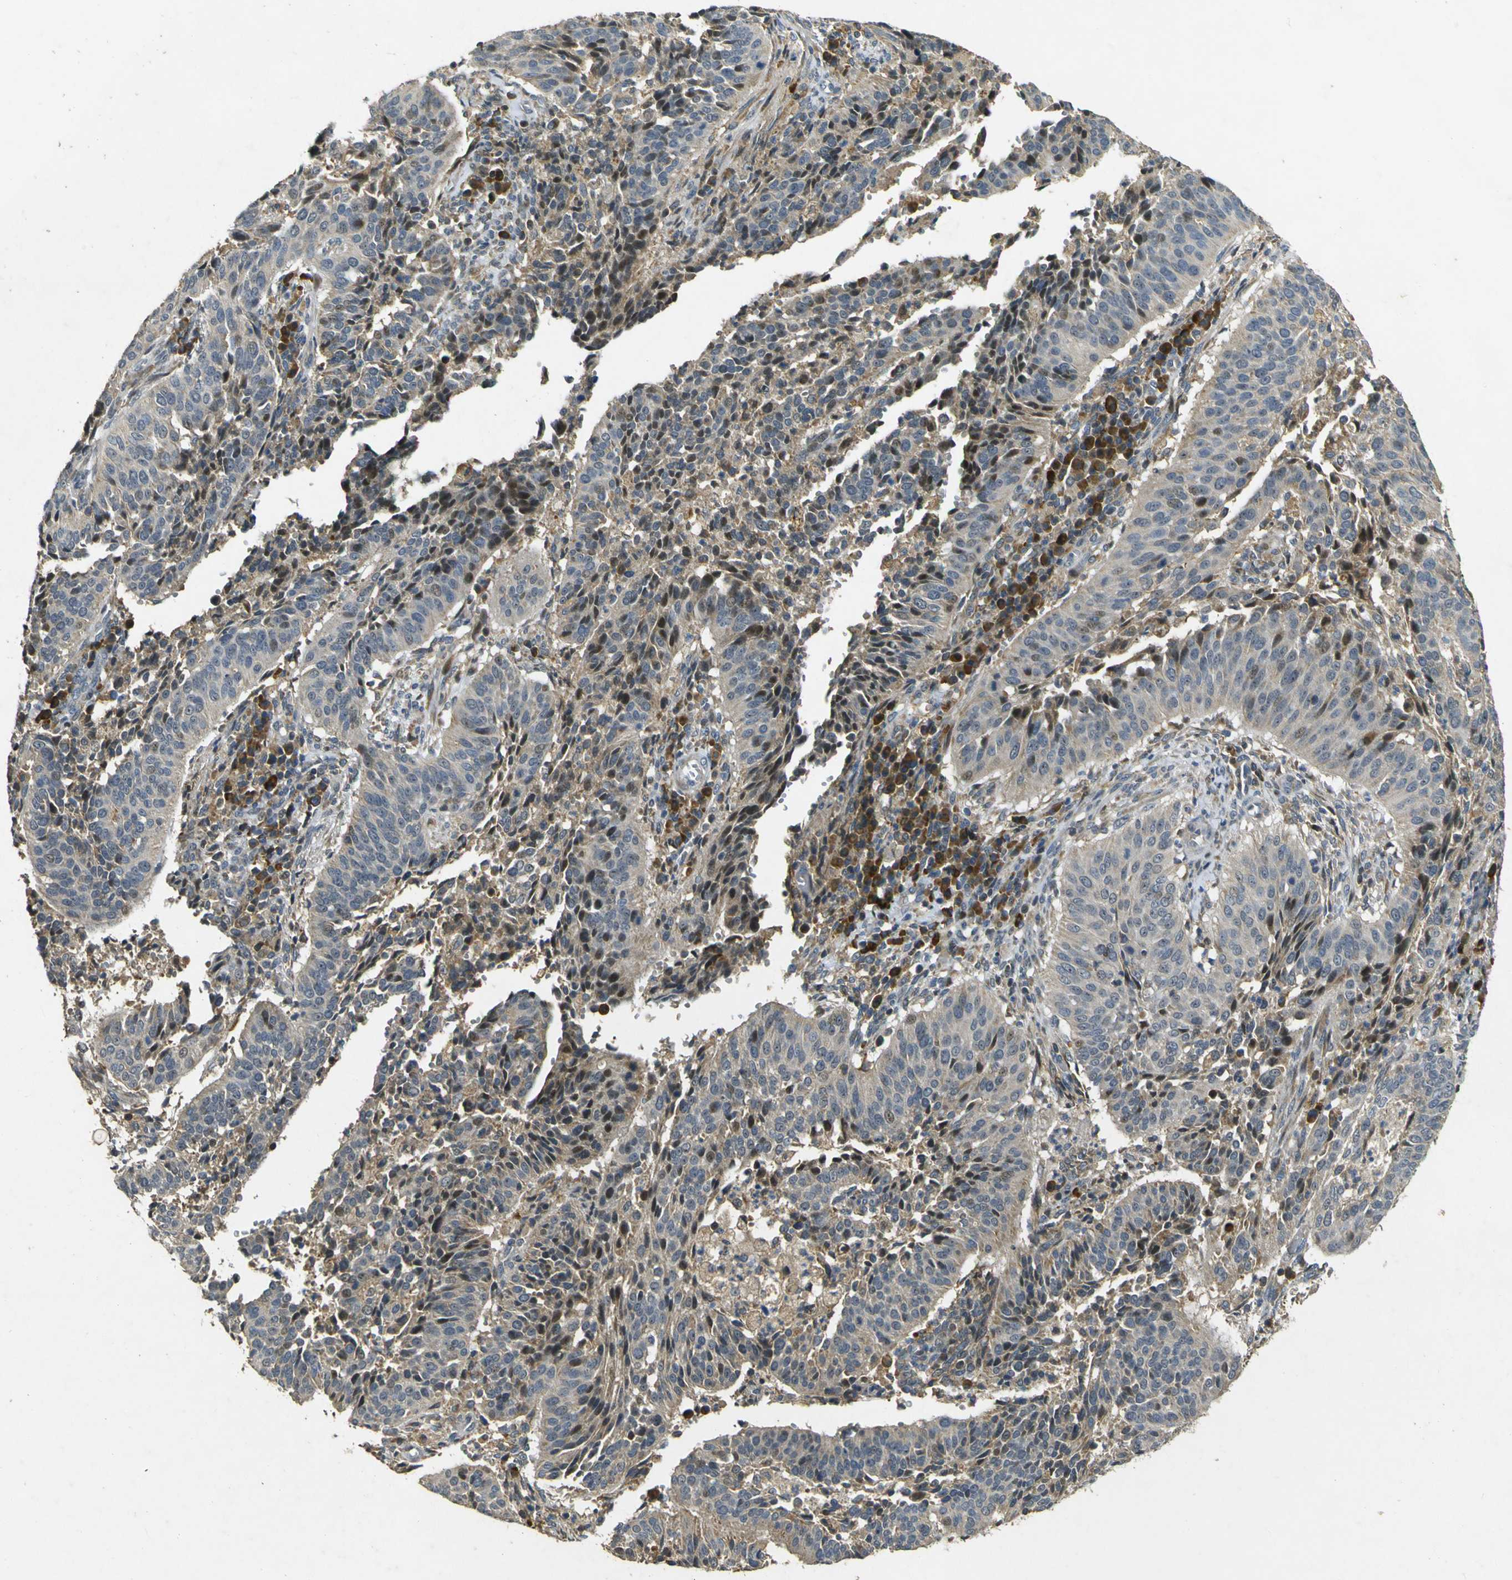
{"staining": {"intensity": "weak", "quantity": ">75%", "location": "cytoplasmic/membranous"}, "tissue": "cervical cancer", "cell_type": "Tumor cells", "image_type": "cancer", "snomed": [{"axis": "morphology", "description": "Normal tissue, NOS"}, {"axis": "morphology", "description": "Squamous cell carcinoma, NOS"}, {"axis": "topography", "description": "Cervix"}], "caption": "A micrograph showing weak cytoplasmic/membranous staining in approximately >75% of tumor cells in cervical cancer, as visualized by brown immunohistochemical staining.", "gene": "MAGI2", "patient": {"sex": "female", "age": 39}}